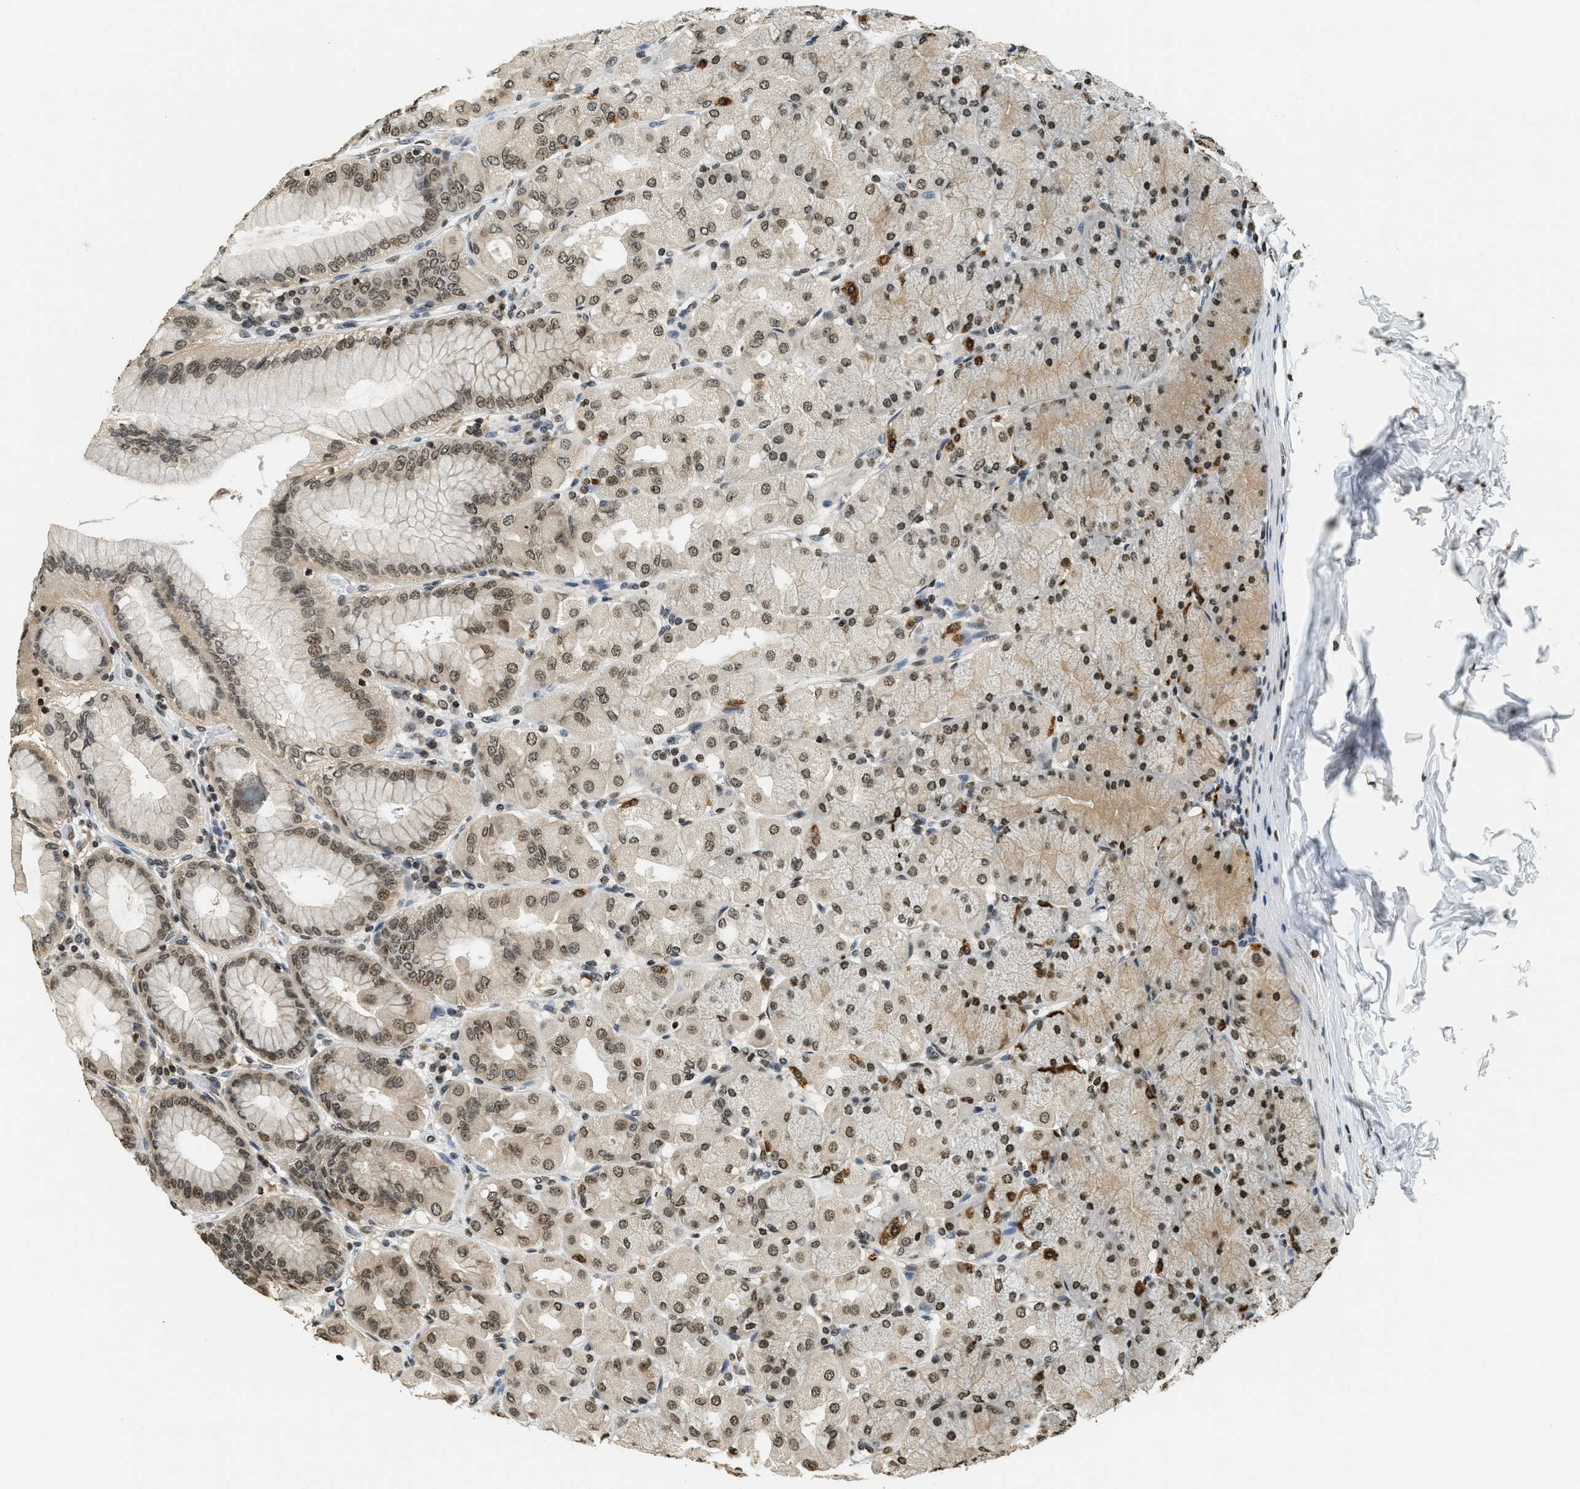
{"staining": {"intensity": "moderate", "quantity": ">75%", "location": "nuclear"}, "tissue": "stomach", "cell_type": "Glandular cells", "image_type": "normal", "snomed": [{"axis": "morphology", "description": "Normal tissue, NOS"}, {"axis": "topography", "description": "Stomach, upper"}], "caption": "Protein staining by immunohistochemistry (IHC) displays moderate nuclear expression in about >75% of glandular cells in benign stomach.", "gene": "LDB2", "patient": {"sex": "female", "age": 56}}